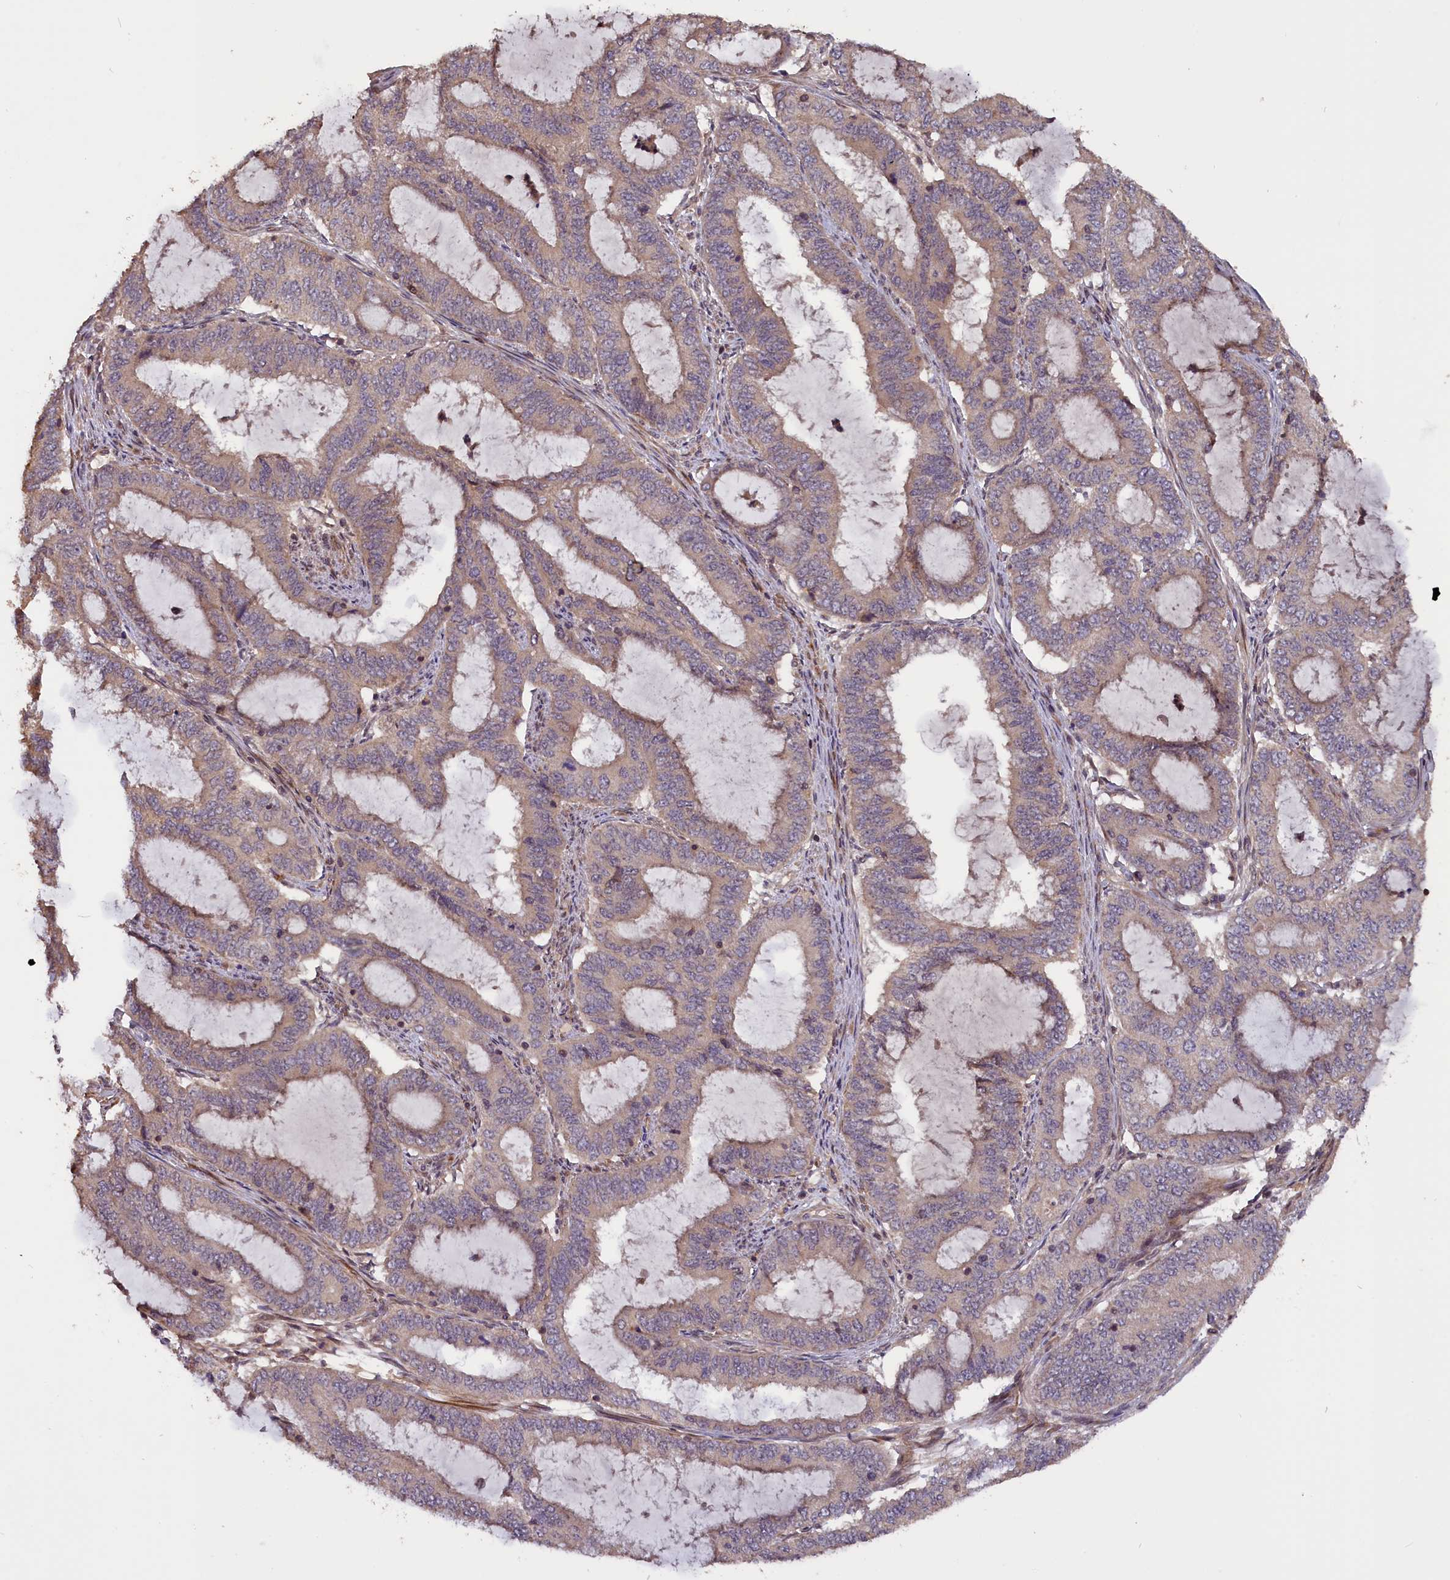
{"staining": {"intensity": "weak", "quantity": "25%-75%", "location": "cytoplasmic/membranous"}, "tissue": "endometrial cancer", "cell_type": "Tumor cells", "image_type": "cancer", "snomed": [{"axis": "morphology", "description": "Adenocarcinoma, NOS"}, {"axis": "topography", "description": "Endometrium"}], "caption": "A micrograph showing weak cytoplasmic/membranous positivity in approximately 25%-75% of tumor cells in endometrial cancer, as visualized by brown immunohistochemical staining.", "gene": "DNAJB9", "patient": {"sex": "female", "age": 51}}